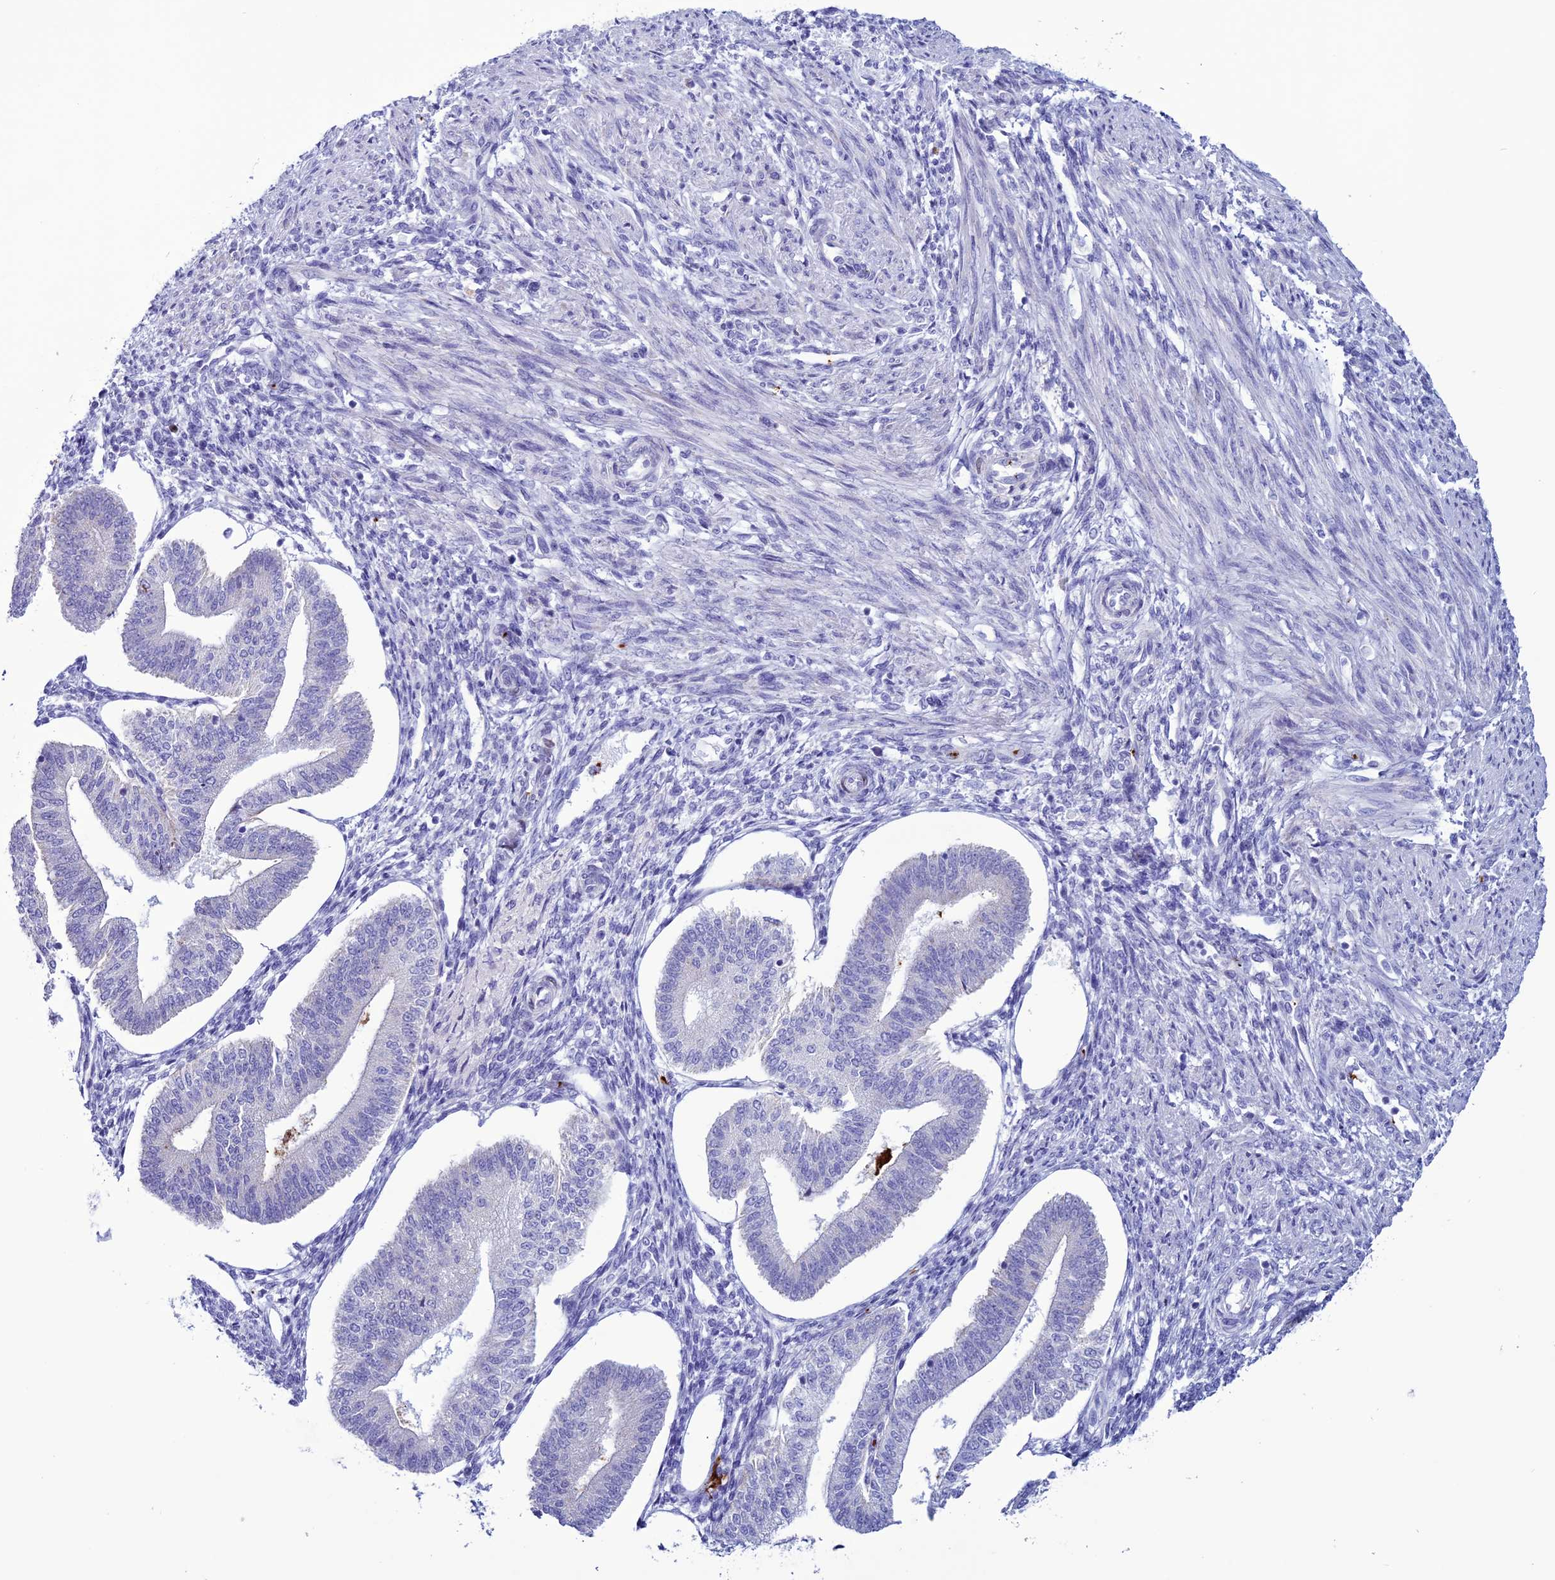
{"staining": {"intensity": "negative", "quantity": "none", "location": "none"}, "tissue": "endometrium", "cell_type": "Cells in endometrial stroma", "image_type": "normal", "snomed": [{"axis": "morphology", "description": "Normal tissue, NOS"}, {"axis": "topography", "description": "Endometrium"}], "caption": "Cells in endometrial stroma show no significant protein staining in normal endometrium.", "gene": "C21orf140", "patient": {"sex": "female", "age": 34}}